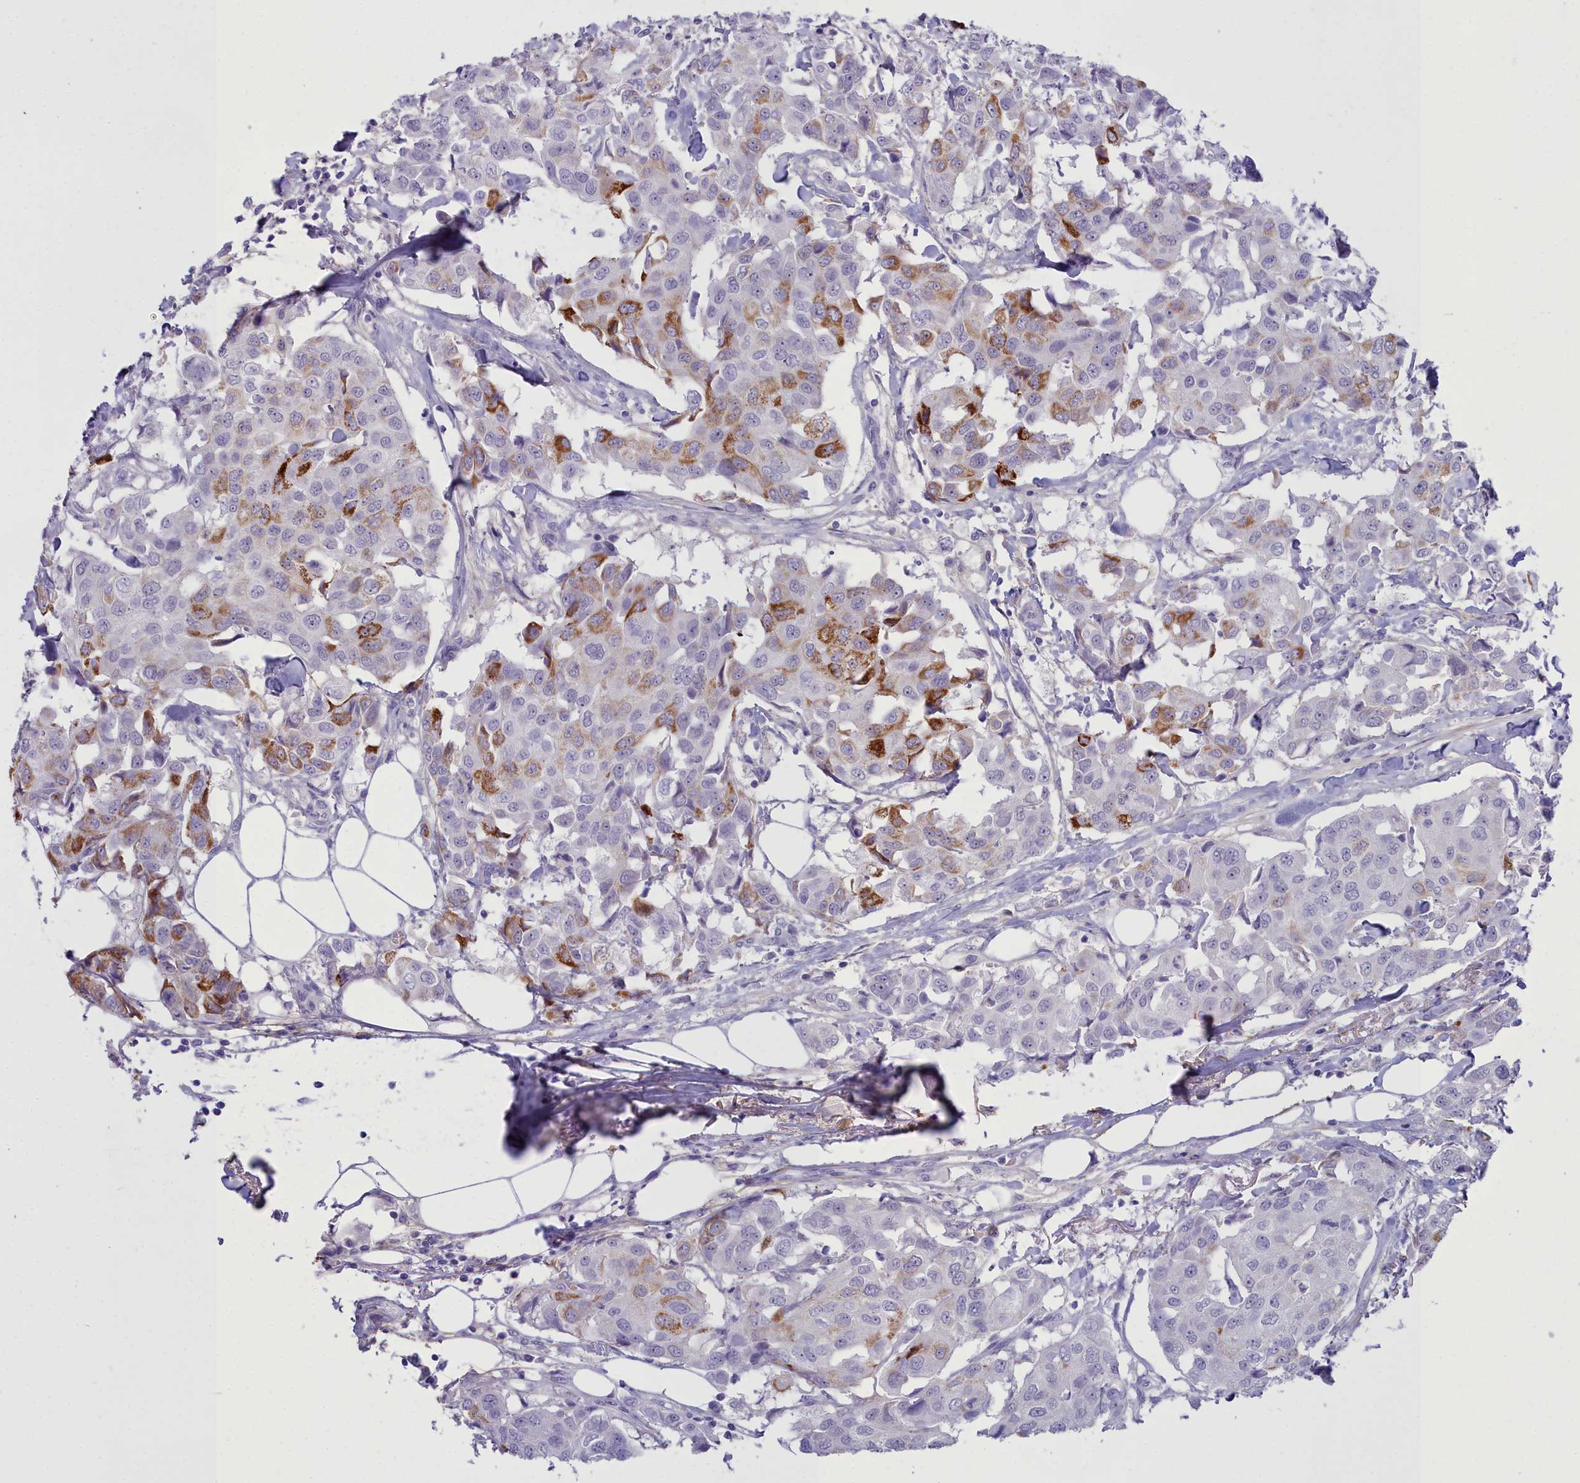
{"staining": {"intensity": "moderate", "quantity": "25%-75%", "location": "cytoplasmic/membranous"}, "tissue": "breast cancer", "cell_type": "Tumor cells", "image_type": "cancer", "snomed": [{"axis": "morphology", "description": "Duct carcinoma"}, {"axis": "topography", "description": "Breast"}], "caption": "High-power microscopy captured an IHC histopathology image of breast infiltrating ductal carcinoma, revealing moderate cytoplasmic/membranous staining in about 25%-75% of tumor cells.", "gene": "OSTN", "patient": {"sex": "female", "age": 80}}